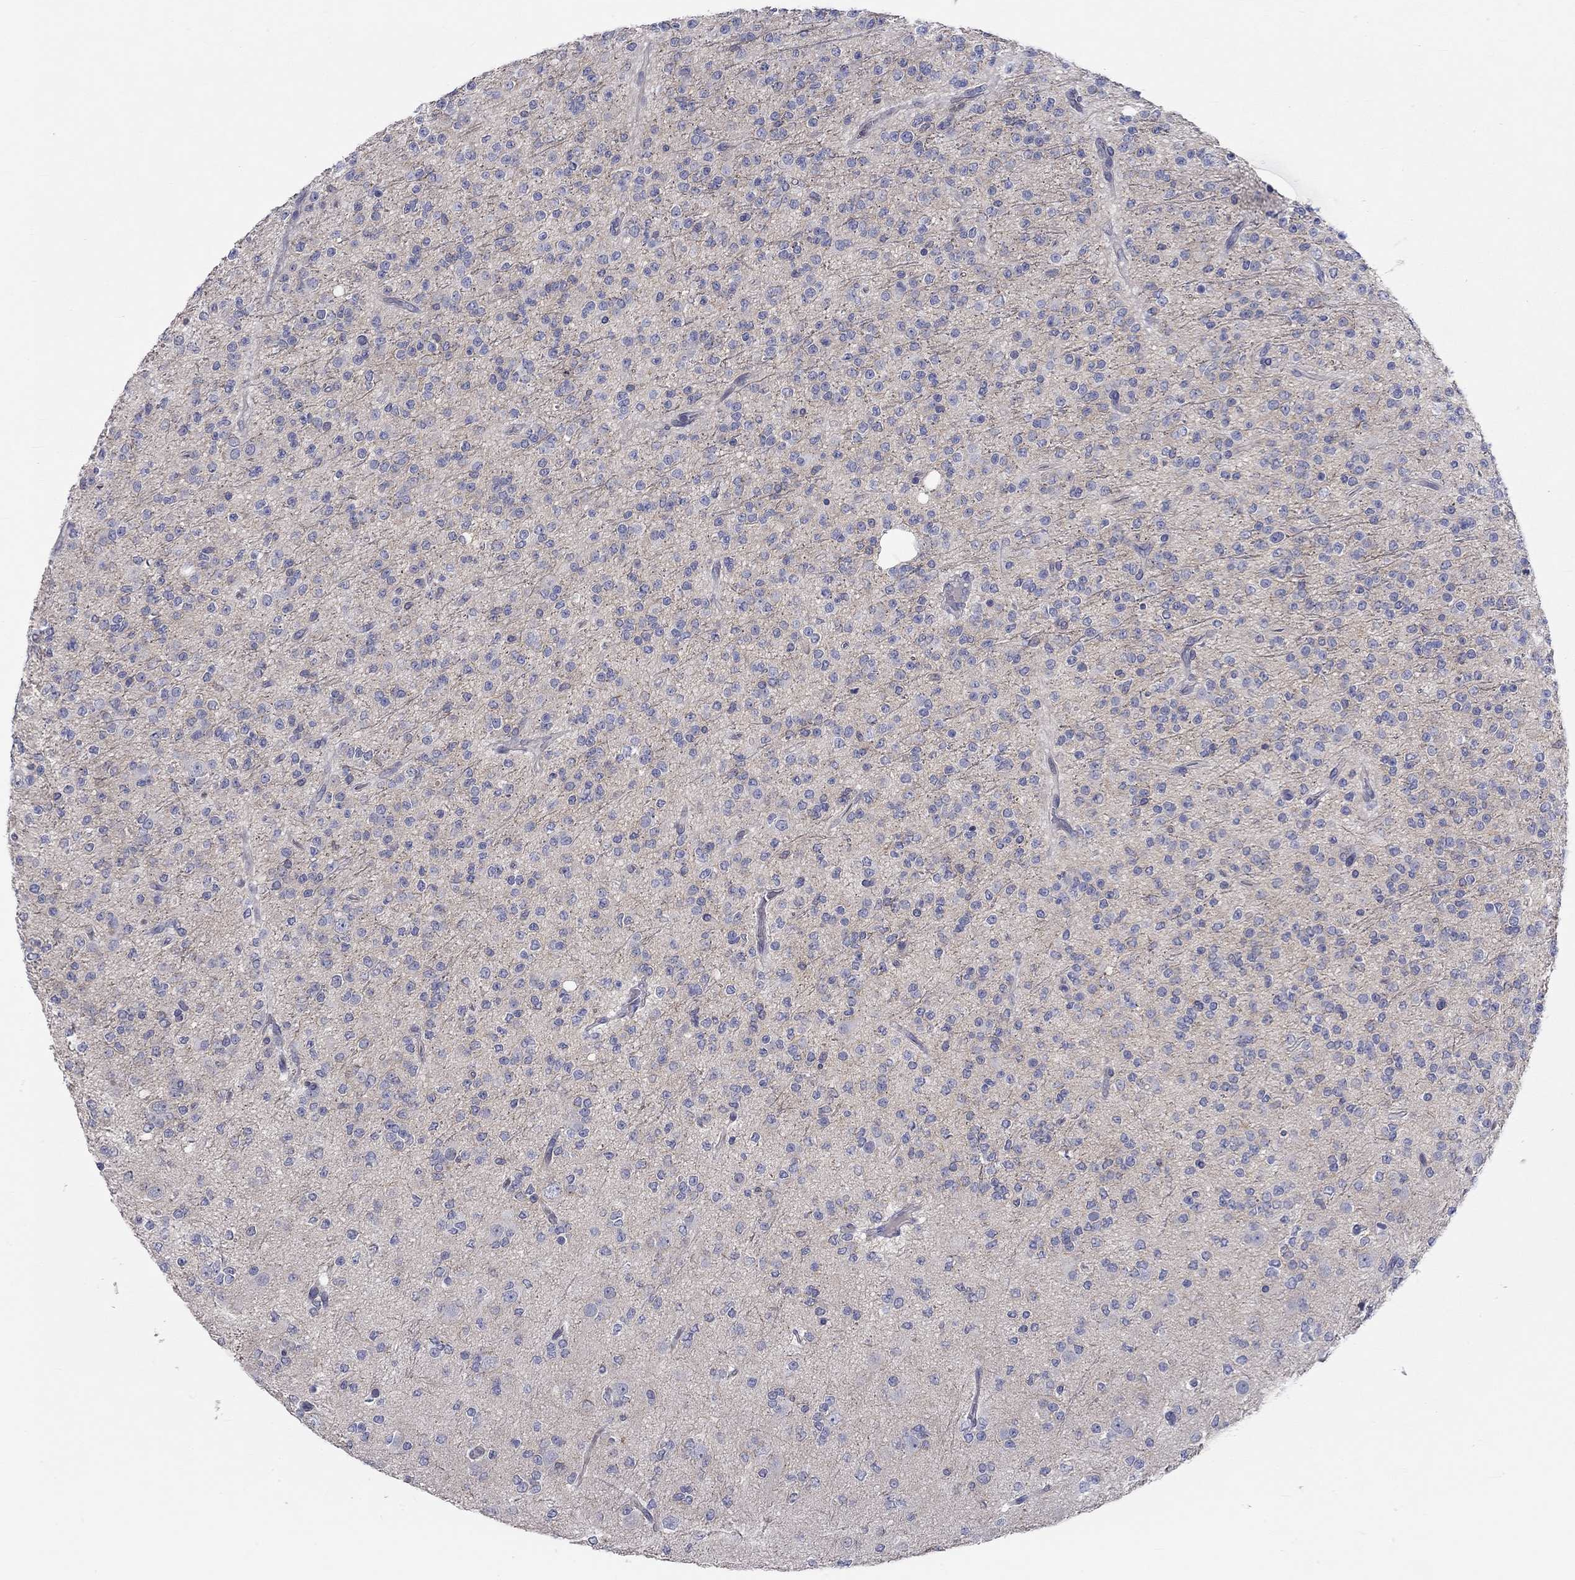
{"staining": {"intensity": "negative", "quantity": "none", "location": "none"}, "tissue": "glioma", "cell_type": "Tumor cells", "image_type": "cancer", "snomed": [{"axis": "morphology", "description": "Glioma, malignant, Low grade"}, {"axis": "topography", "description": "Brain"}], "caption": "This is a image of immunohistochemistry (IHC) staining of glioma, which shows no staining in tumor cells.", "gene": "PCDHGA10", "patient": {"sex": "male", "age": 27}}